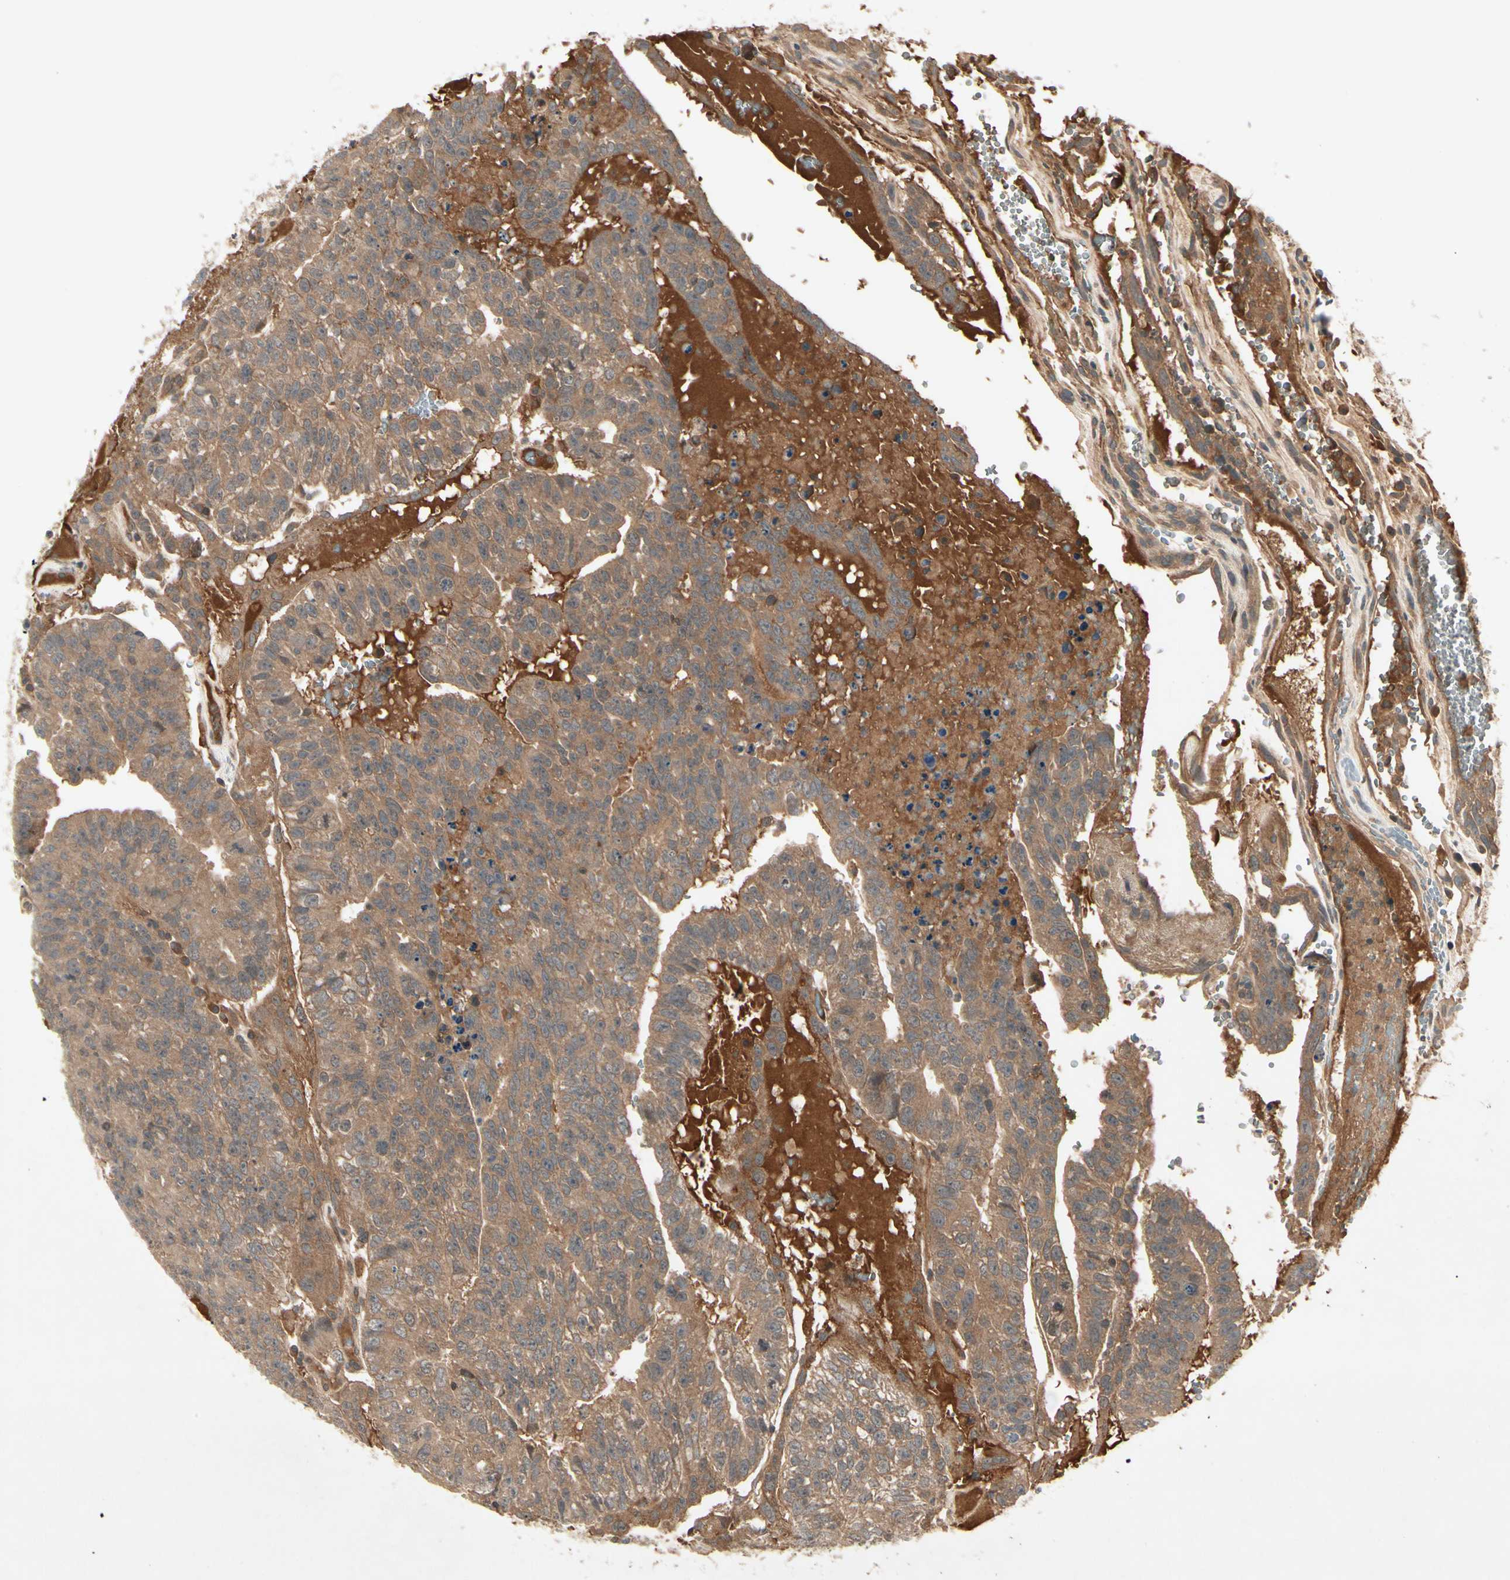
{"staining": {"intensity": "moderate", "quantity": ">75%", "location": "cytoplasmic/membranous"}, "tissue": "testis cancer", "cell_type": "Tumor cells", "image_type": "cancer", "snomed": [{"axis": "morphology", "description": "Seminoma, NOS"}, {"axis": "morphology", "description": "Carcinoma, Embryonal, NOS"}, {"axis": "topography", "description": "Testis"}], "caption": "This micrograph exhibits immunohistochemistry staining of human testis embryonal carcinoma, with medium moderate cytoplasmic/membranous positivity in approximately >75% of tumor cells.", "gene": "RNF14", "patient": {"sex": "male", "age": 52}}